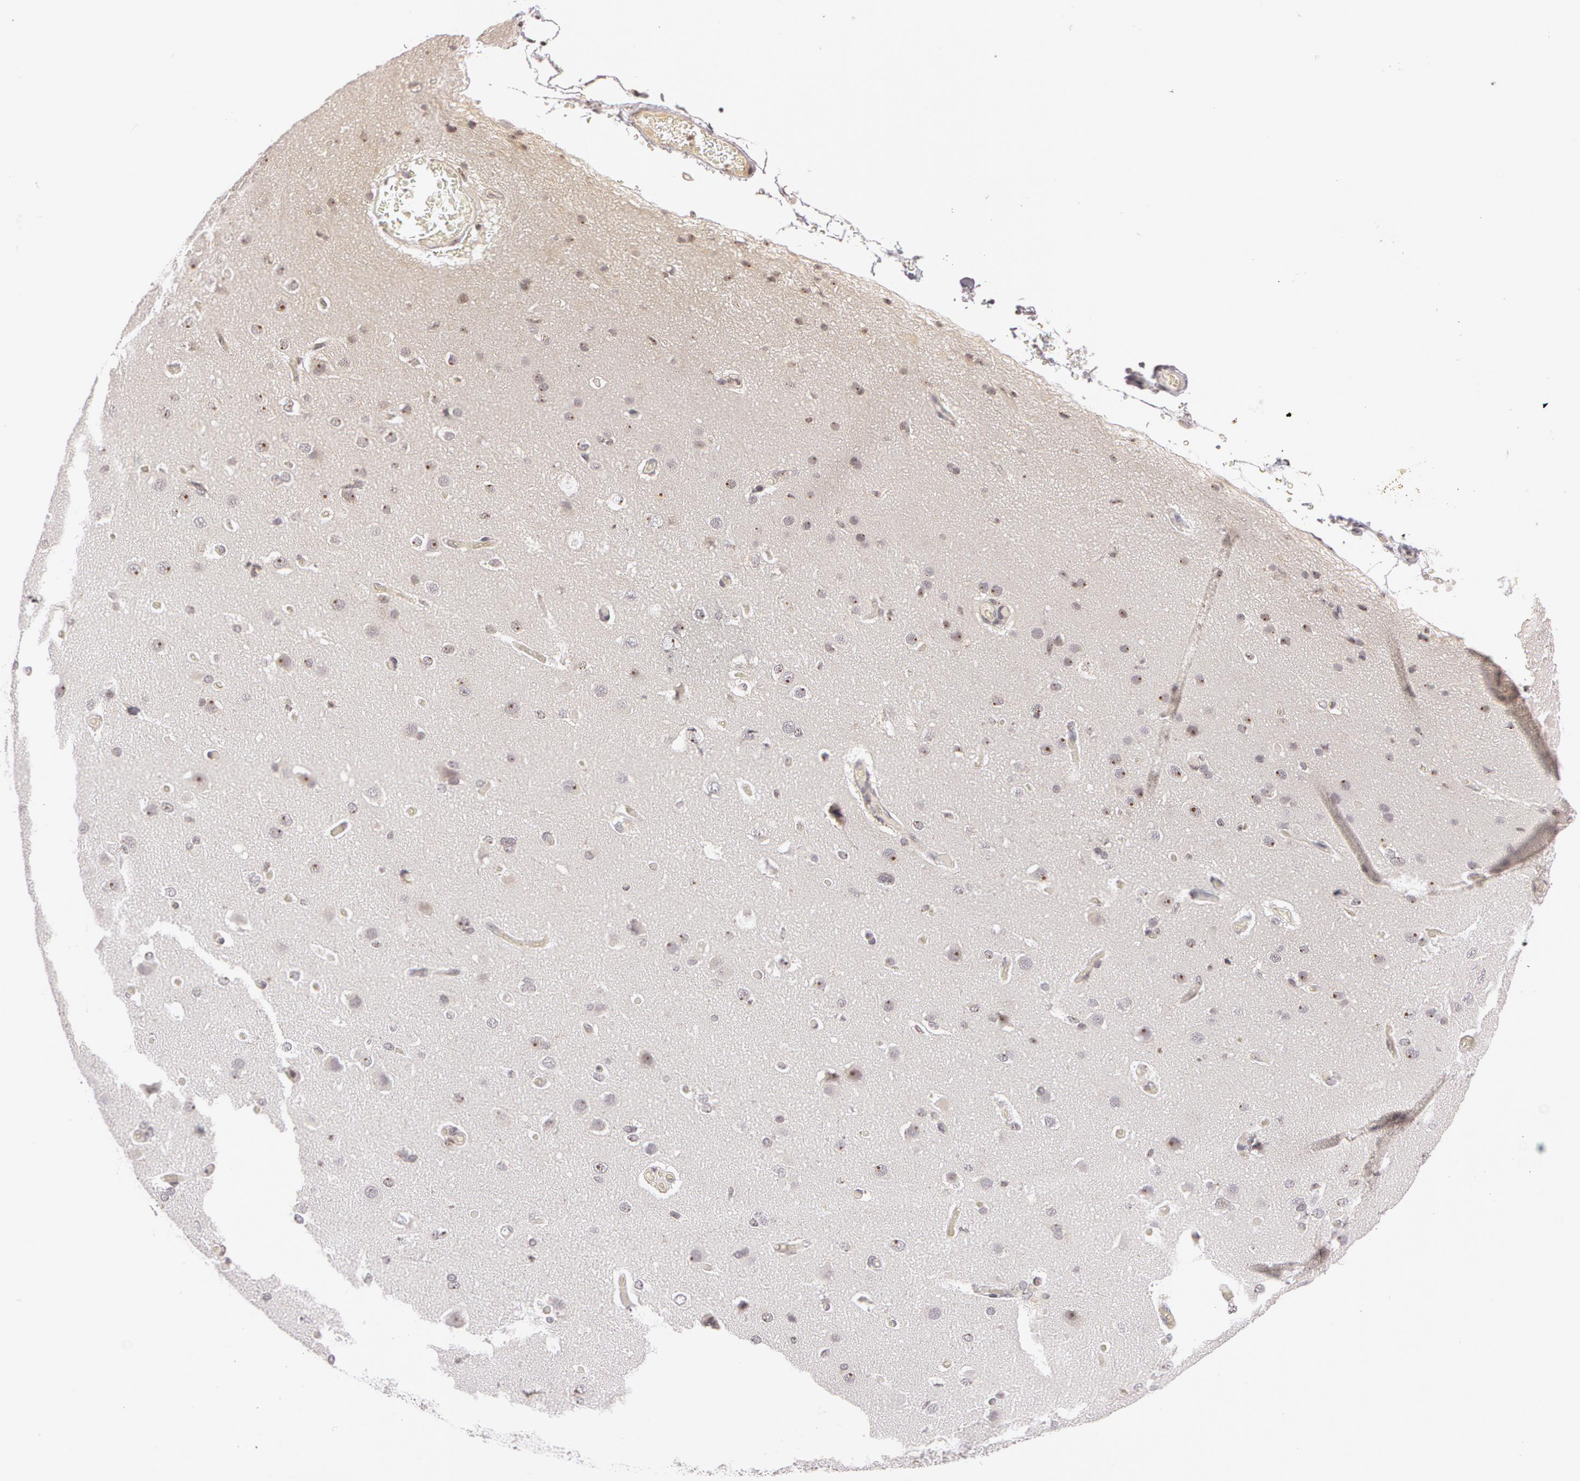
{"staining": {"intensity": "negative", "quantity": "none", "location": "none"}, "tissue": "cerebral cortex", "cell_type": "Endothelial cells", "image_type": "normal", "snomed": [{"axis": "morphology", "description": "Normal tissue, NOS"}, {"axis": "morphology", "description": "Glioma, malignant, High grade"}, {"axis": "topography", "description": "Cerebral cortex"}], "caption": "High magnification brightfield microscopy of normal cerebral cortex stained with DAB (brown) and counterstained with hematoxylin (blue): endothelial cells show no significant positivity. (DAB (3,3'-diaminobenzidine) immunohistochemistry (IHC), high magnification).", "gene": "FBL", "patient": {"sex": "male", "age": 77}}